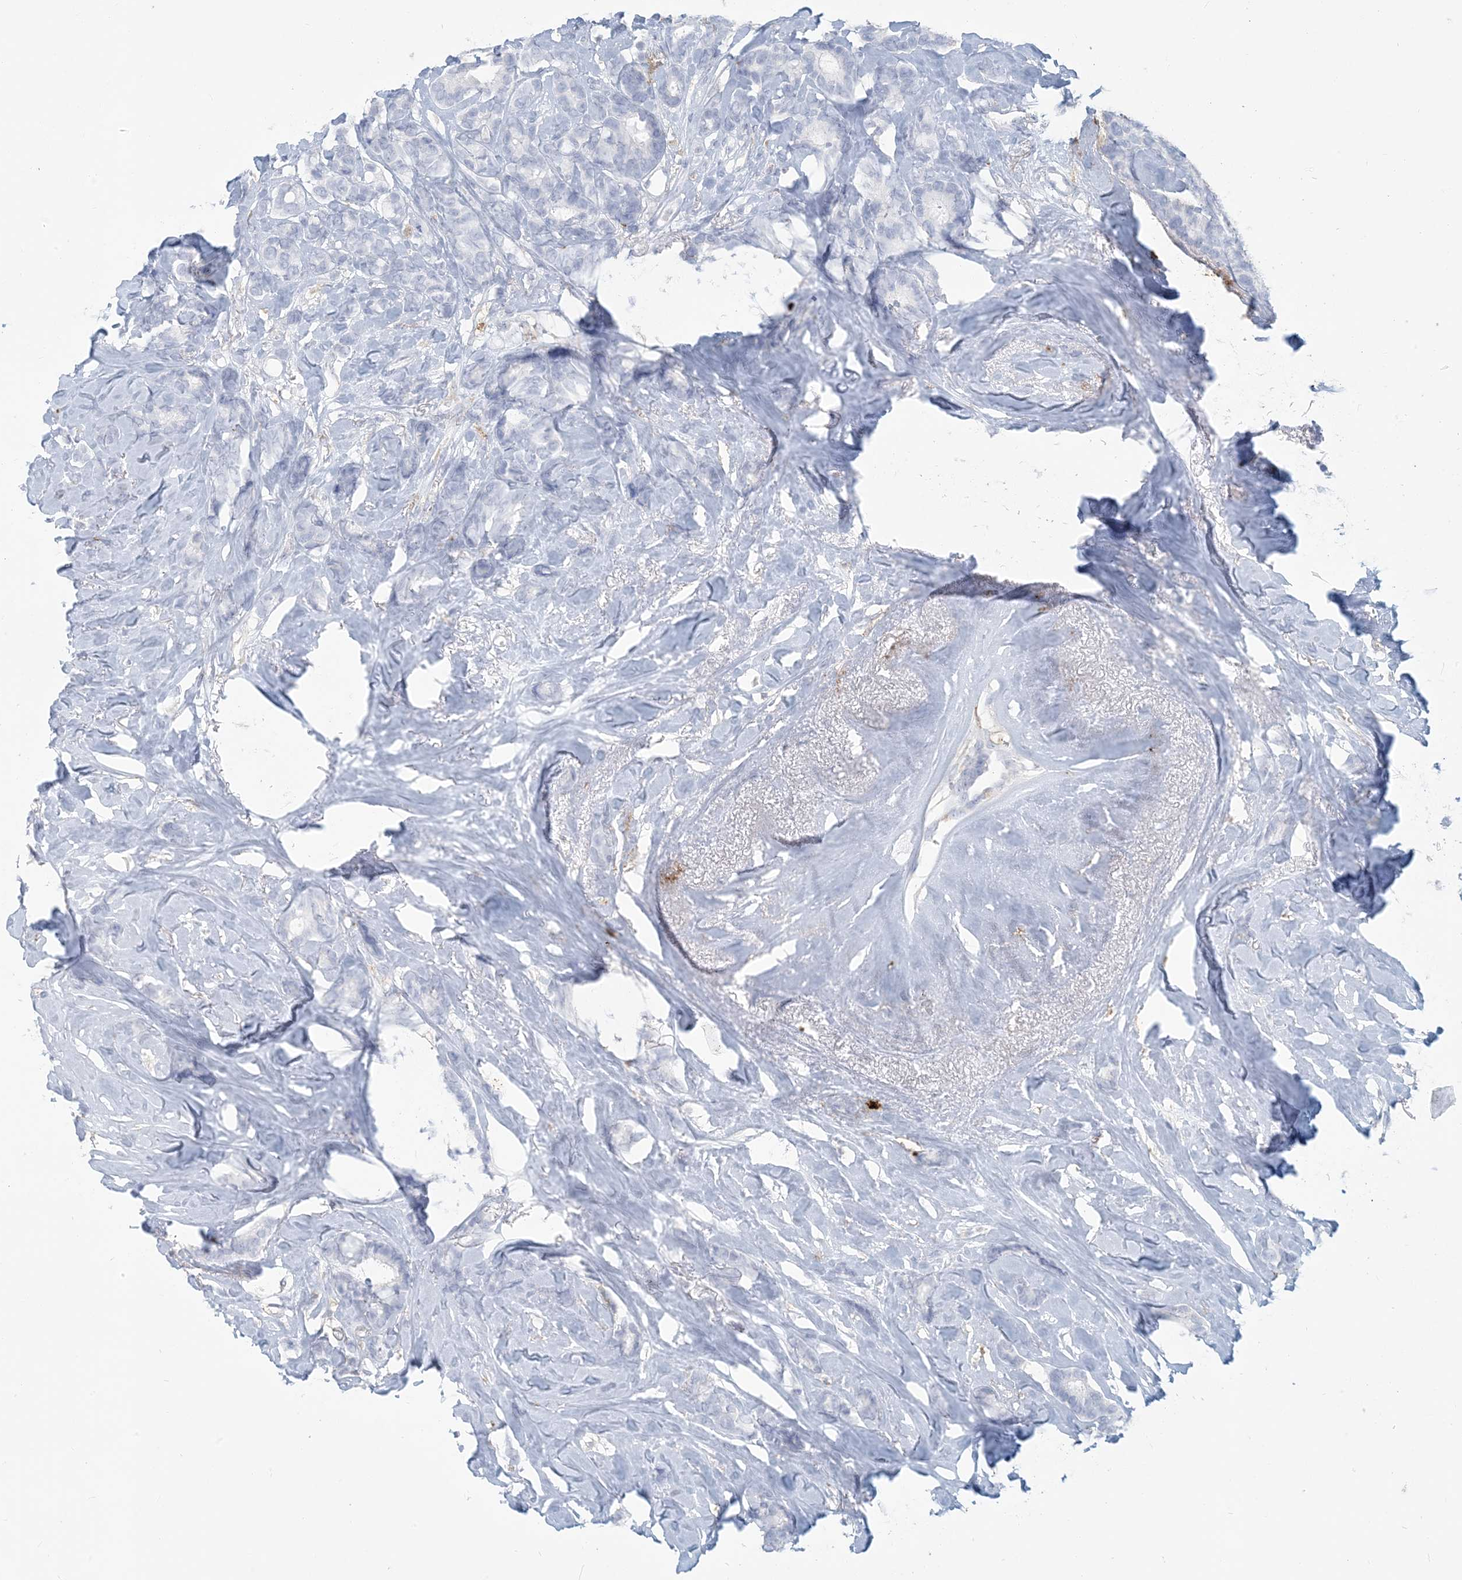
{"staining": {"intensity": "negative", "quantity": "none", "location": "none"}, "tissue": "breast cancer", "cell_type": "Tumor cells", "image_type": "cancer", "snomed": [{"axis": "morphology", "description": "Duct carcinoma"}, {"axis": "topography", "description": "Breast"}], "caption": "This is an IHC histopathology image of human intraductal carcinoma (breast). There is no staining in tumor cells.", "gene": "HLA-DRB1", "patient": {"sex": "female", "age": 87}}